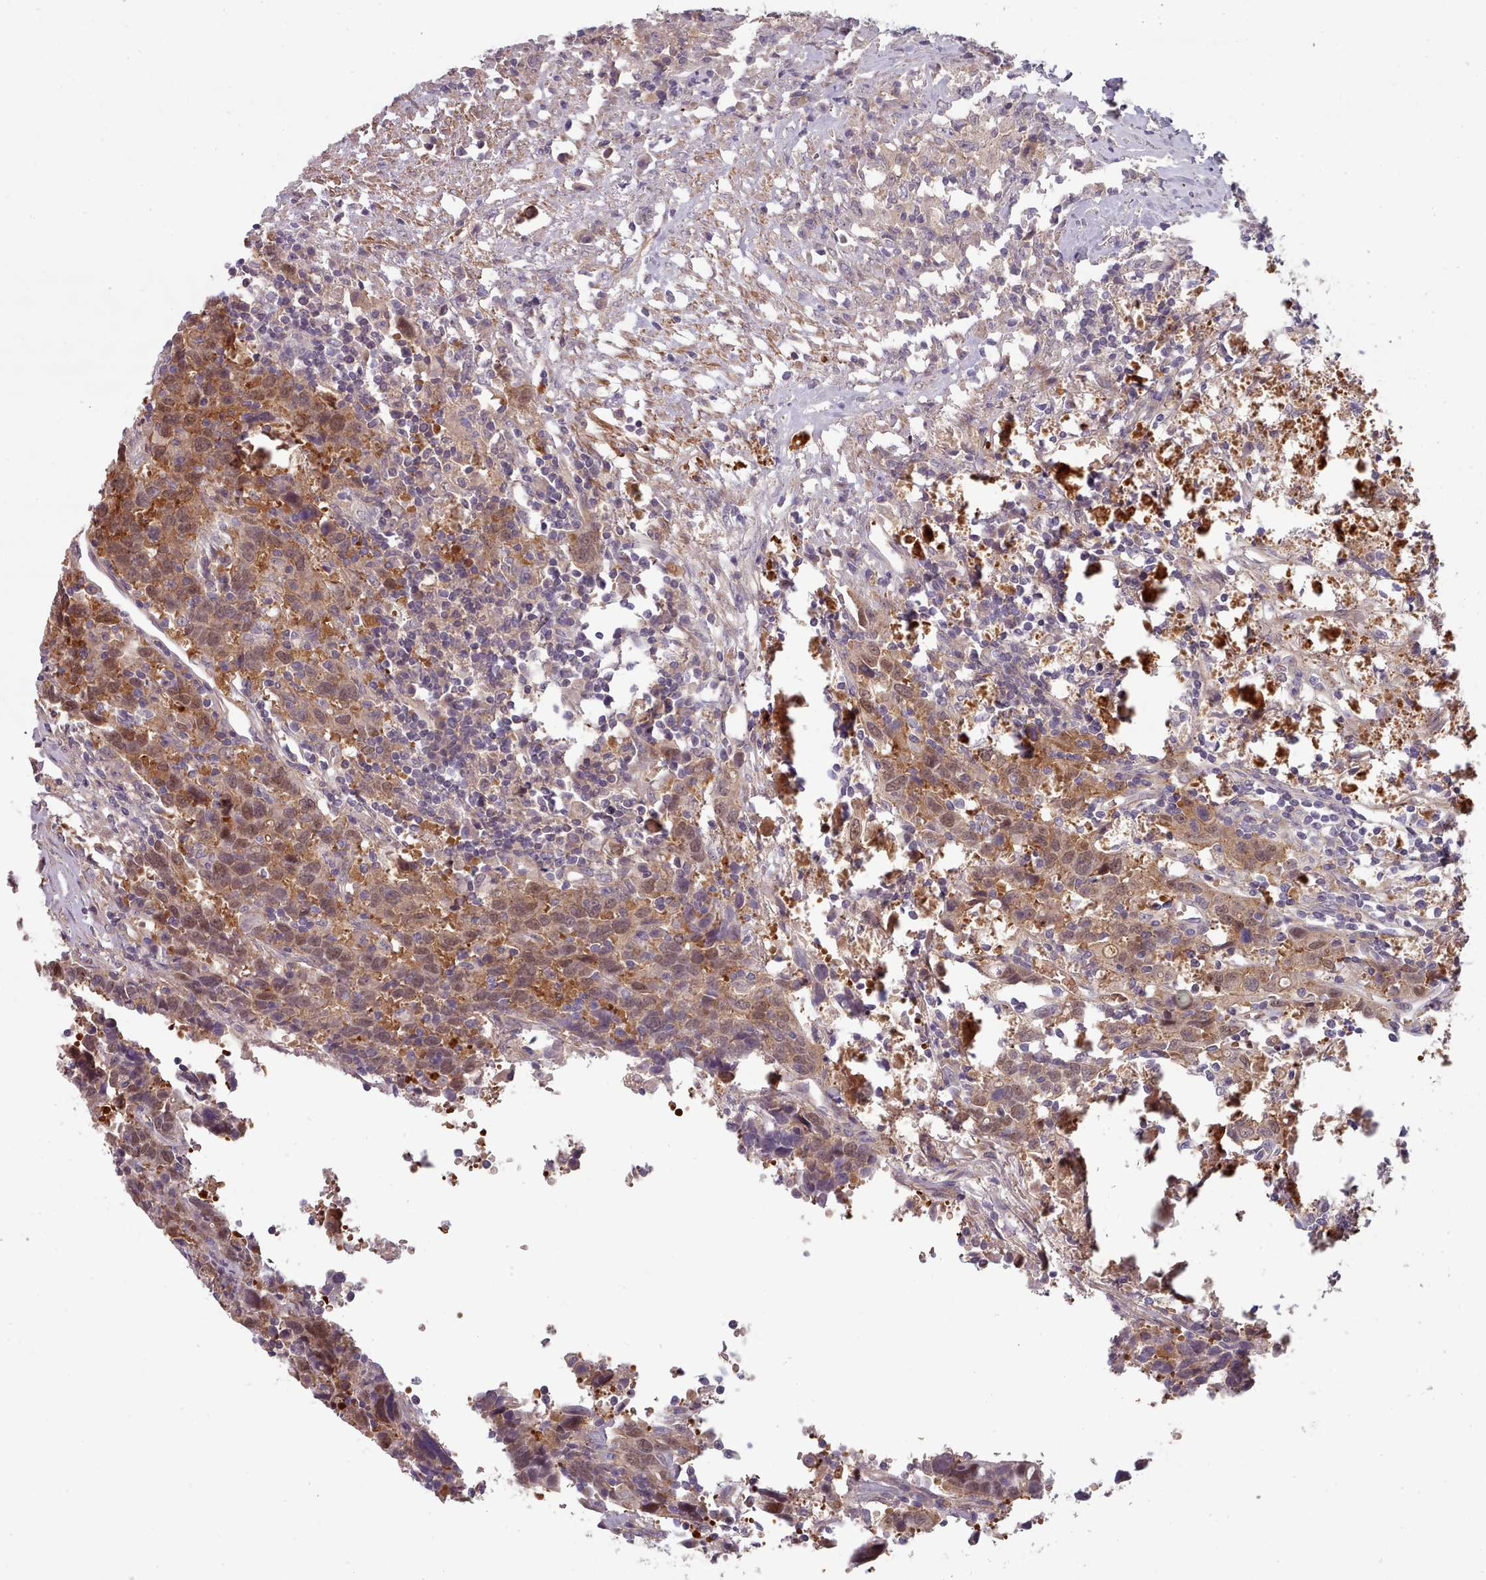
{"staining": {"intensity": "moderate", "quantity": ">75%", "location": "cytoplasmic/membranous,nuclear"}, "tissue": "urothelial cancer", "cell_type": "Tumor cells", "image_type": "cancer", "snomed": [{"axis": "morphology", "description": "Urothelial carcinoma, High grade"}, {"axis": "topography", "description": "Urinary bladder"}], "caption": "IHC histopathology image of urothelial cancer stained for a protein (brown), which reveals medium levels of moderate cytoplasmic/membranous and nuclear staining in about >75% of tumor cells.", "gene": "CLNS1A", "patient": {"sex": "male", "age": 61}}